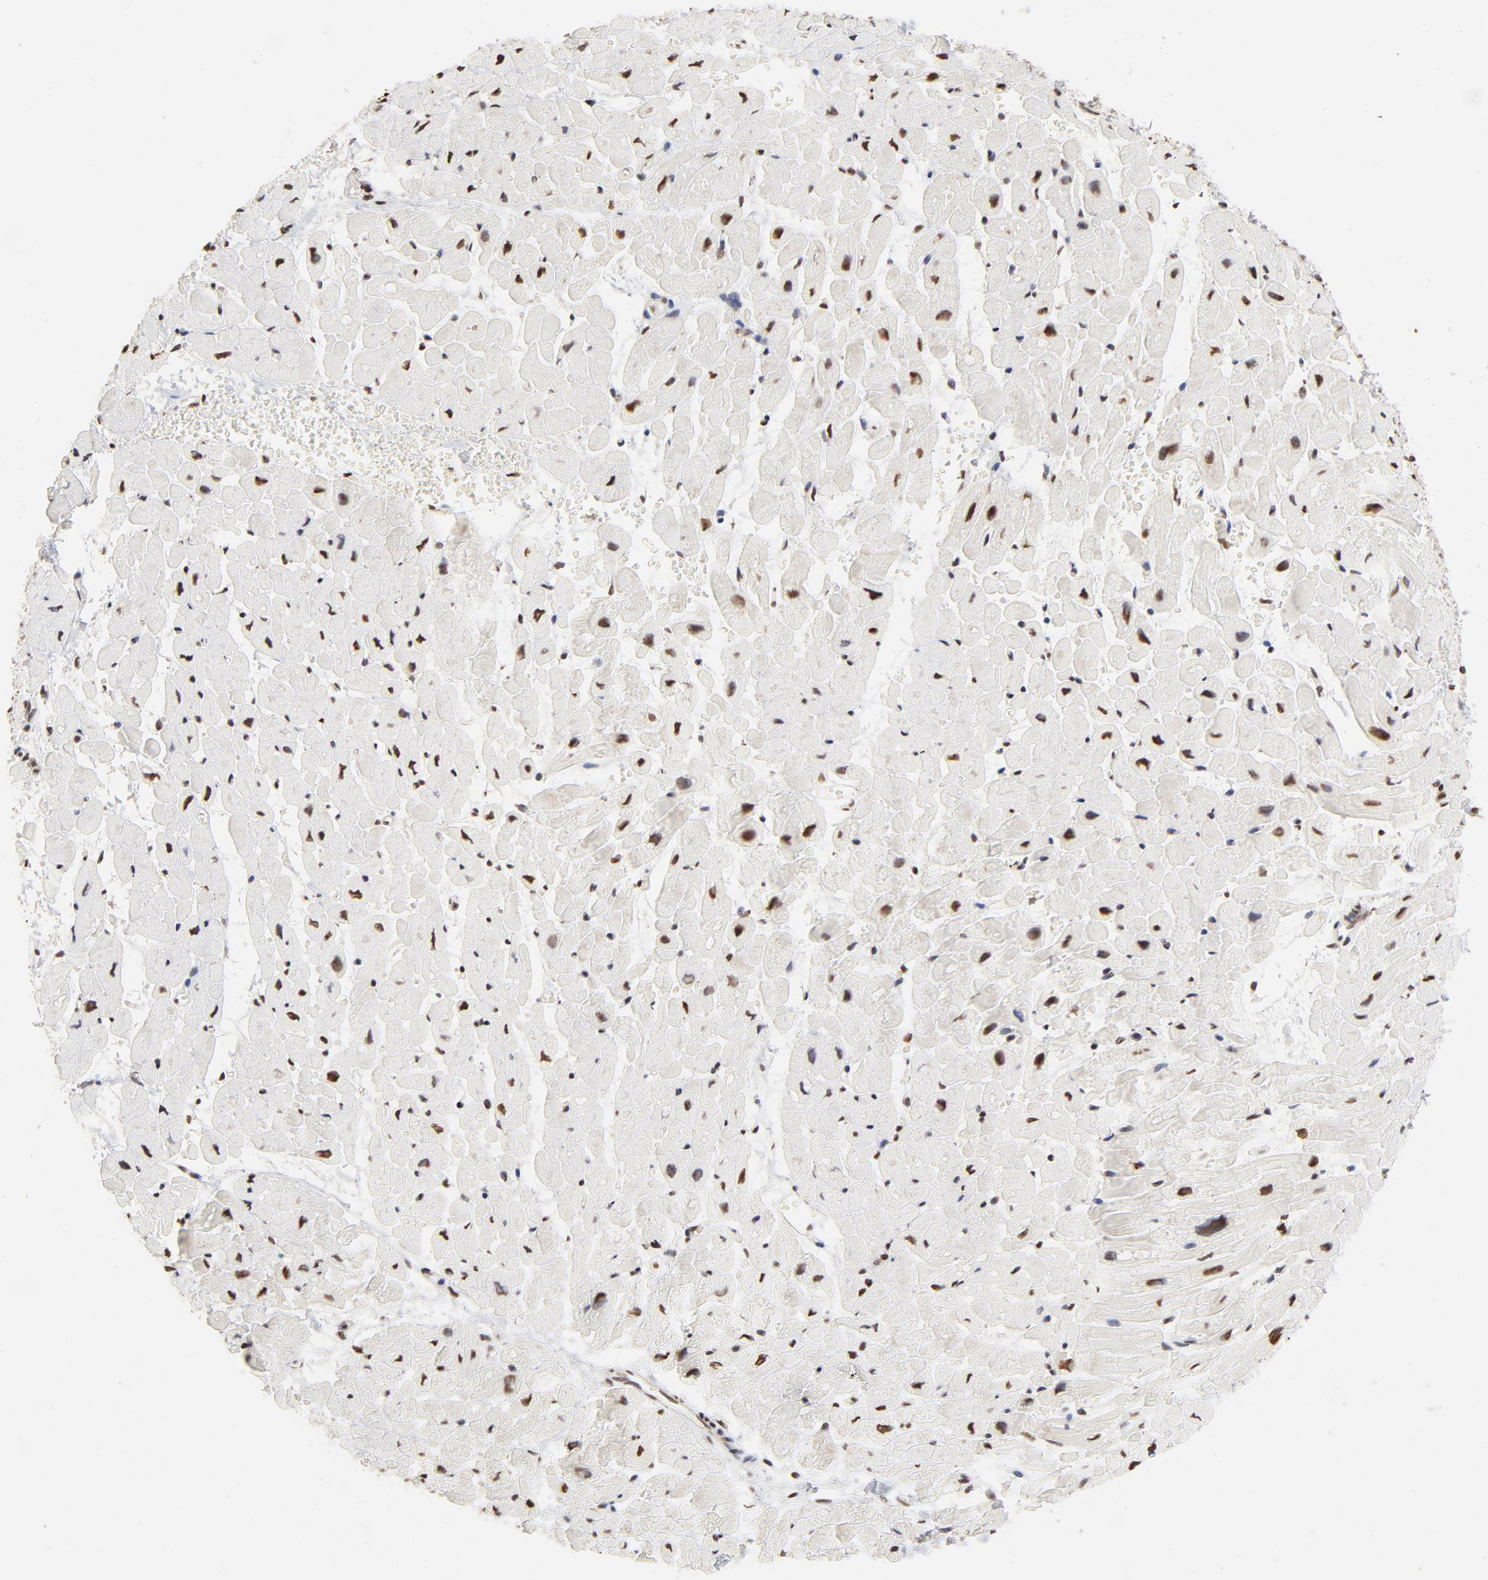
{"staining": {"intensity": "strong", "quantity": ">75%", "location": "nuclear"}, "tissue": "heart muscle", "cell_type": "Cardiomyocytes", "image_type": "normal", "snomed": [{"axis": "morphology", "description": "Normal tissue, NOS"}, {"axis": "topography", "description": "Heart"}], "caption": "Immunohistochemical staining of benign human heart muscle reveals strong nuclear protein expression in about >75% of cardiomyocytes. (IHC, brightfield microscopy, high magnification).", "gene": "TP53BP1", "patient": {"sex": "male", "age": 45}}